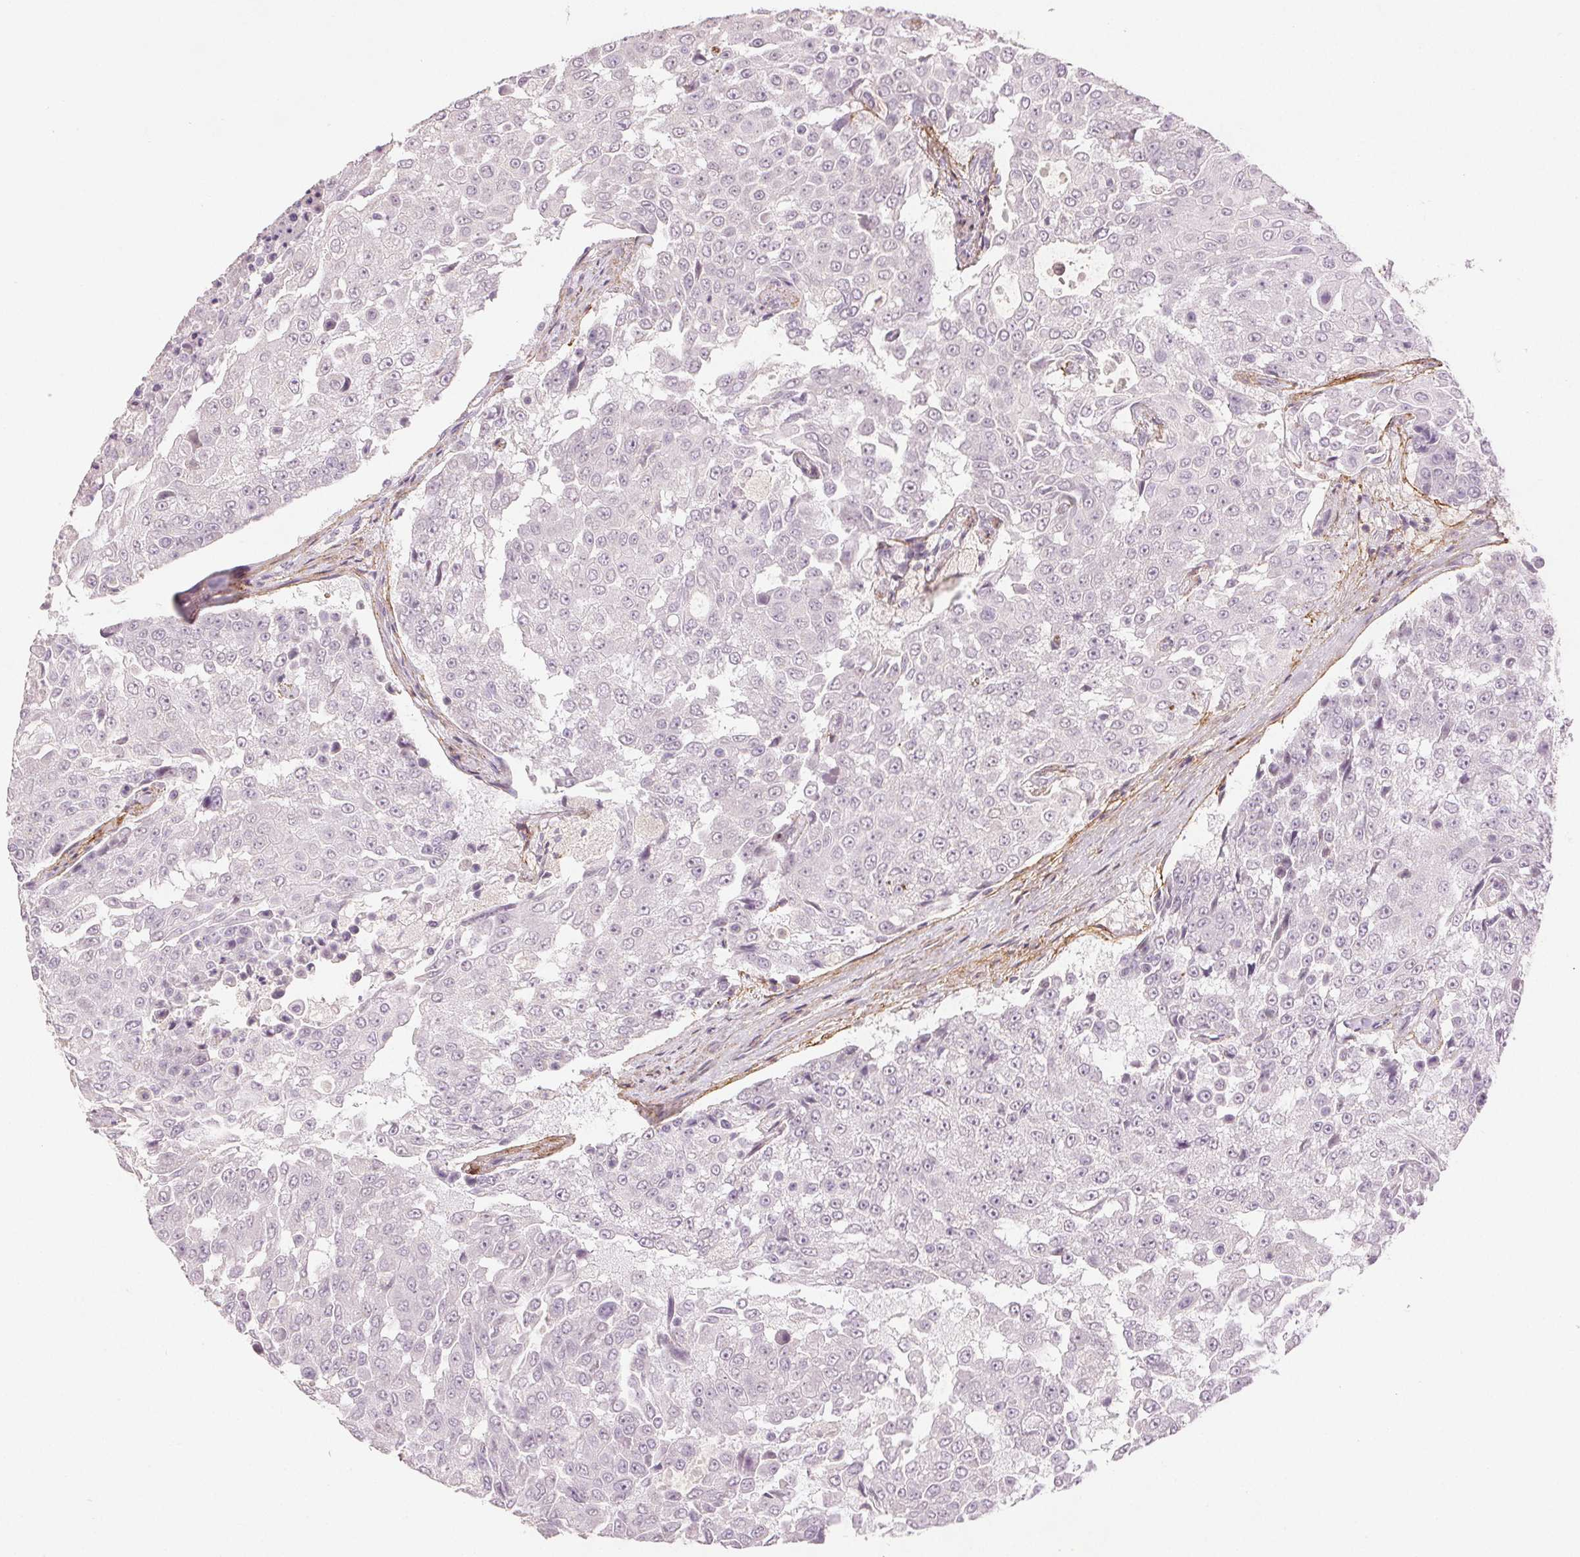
{"staining": {"intensity": "negative", "quantity": "none", "location": "none"}, "tissue": "urothelial cancer", "cell_type": "Tumor cells", "image_type": "cancer", "snomed": [{"axis": "morphology", "description": "Urothelial carcinoma, High grade"}, {"axis": "topography", "description": "Urinary bladder"}], "caption": "Tumor cells show no significant protein expression in urothelial cancer. (DAB immunohistochemistry (IHC), high magnification).", "gene": "FBN1", "patient": {"sex": "female", "age": 63}}